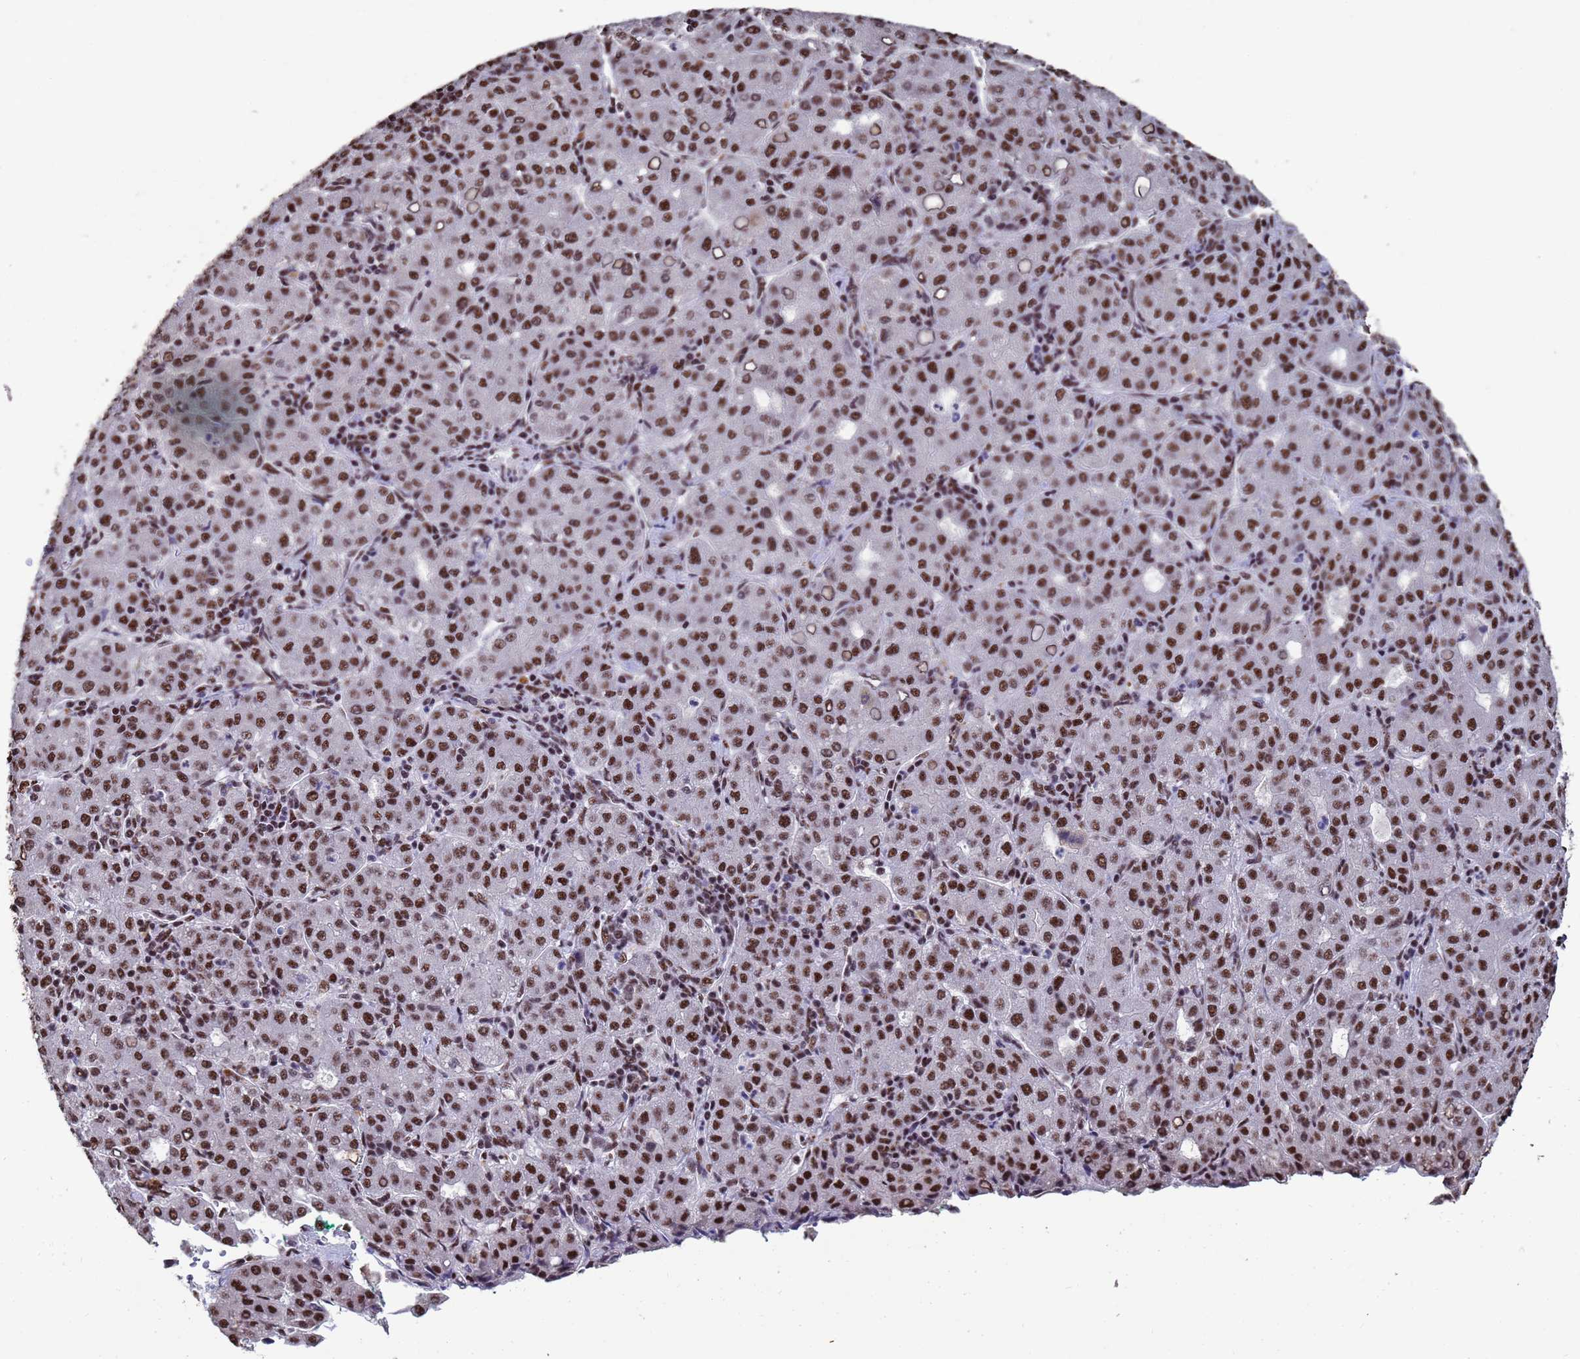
{"staining": {"intensity": "moderate", "quantity": ">75%", "location": "nuclear"}, "tissue": "liver cancer", "cell_type": "Tumor cells", "image_type": "cancer", "snomed": [{"axis": "morphology", "description": "Carcinoma, Hepatocellular, NOS"}, {"axis": "topography", "description": "Liver"}], "caption": "Immunohistochemistry histopathology image of human liver hepatocellular carcinoma stained for a protein (brown), which reveals medium levels of moderate nuclear expression in approximately >75% of tumor cells.", "gene": "SF3B2", "patient": {"sex": "male", "age": 65}}